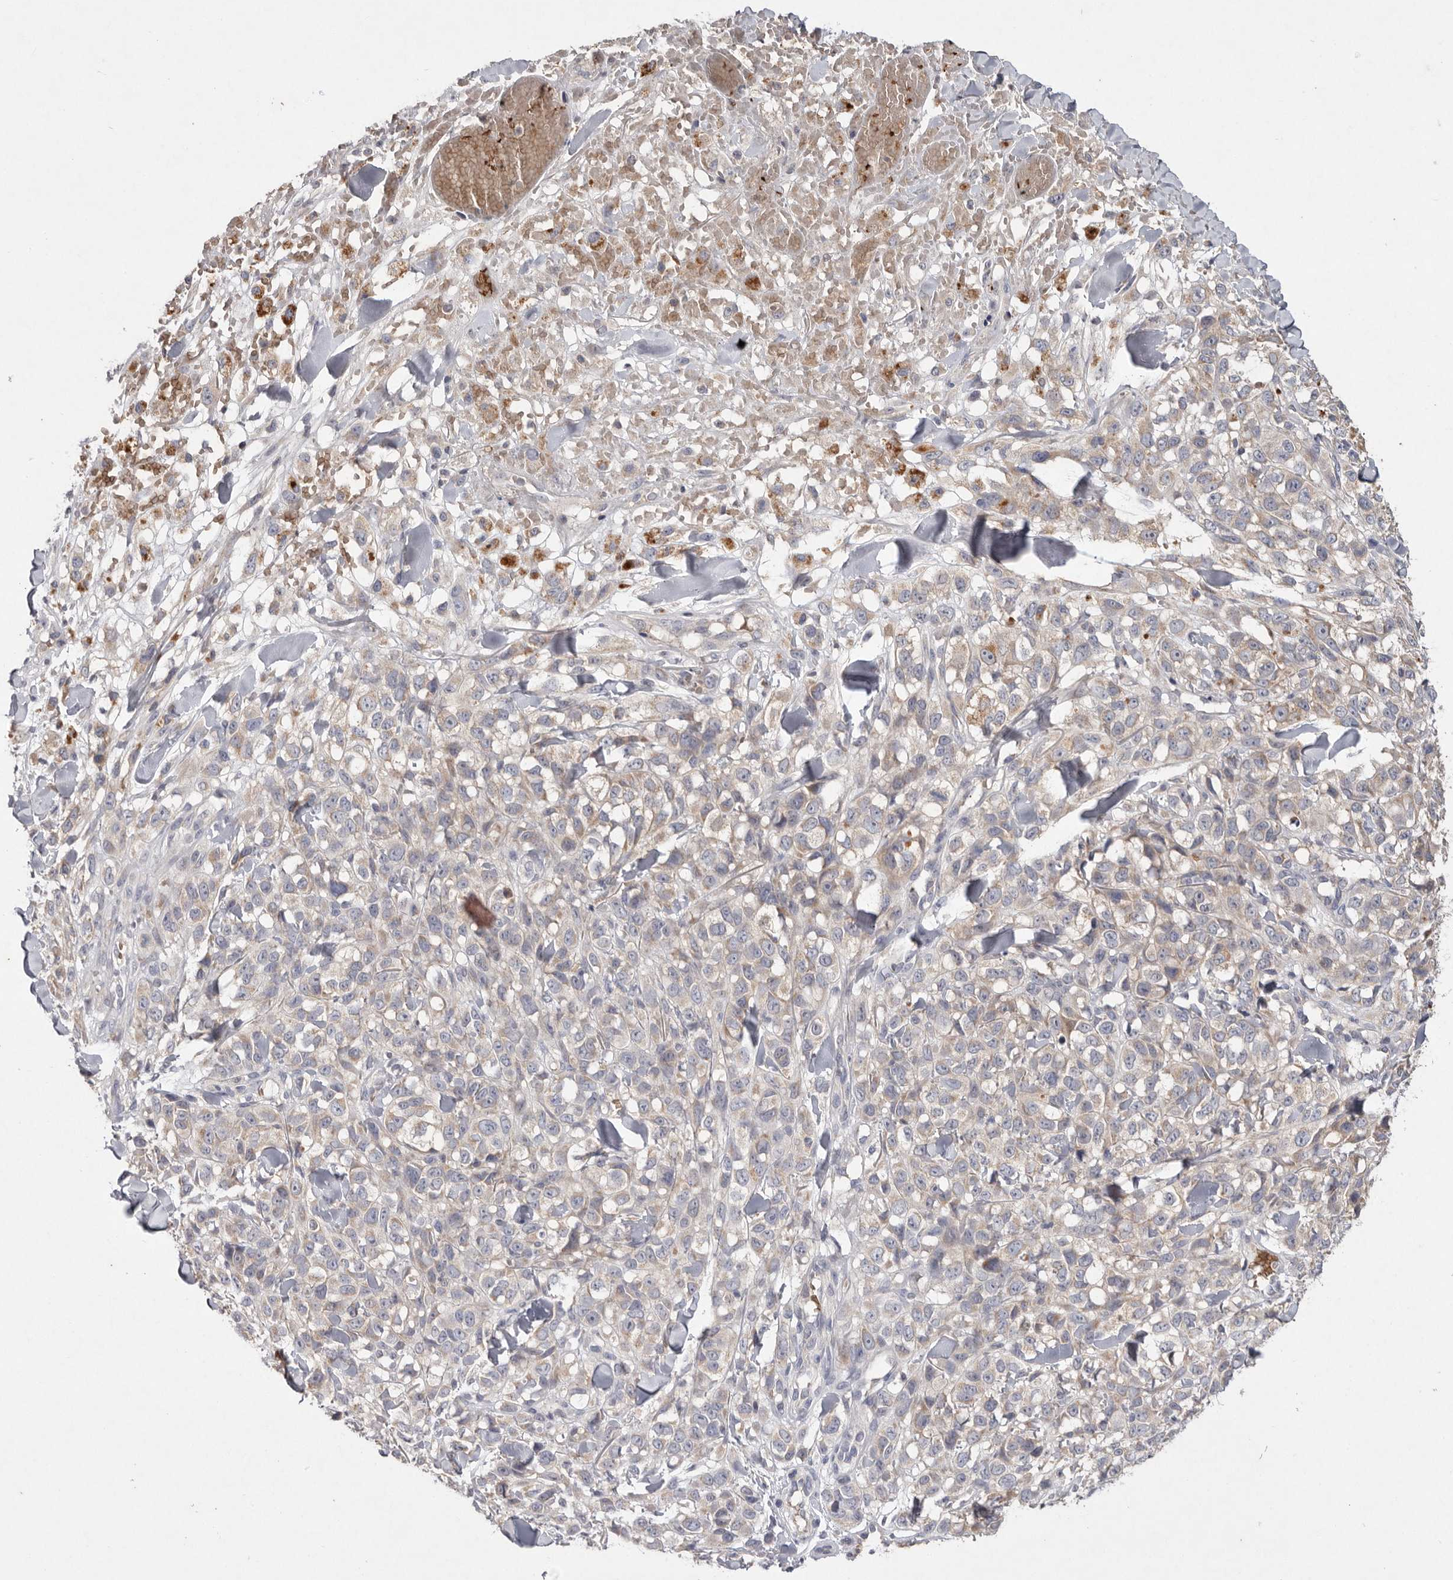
{"staining": {"intensity": "weak", "quantity": "<25%", "location": "cytoplasmic/membranous"}, "tissue": "melanoma", "cell_type": "Tumor cells", "image_type": "cancer", "snomed": [{"axis": "morphology", "description": "Malignant melanoma, Metastatic site"}, {"axis": "topography", "description": "Skin"}], "caption": "Immunohistochemical staining of human malignant melanoma (metastatic site) shows no significant staining in tumor cells.", "gene": "TNFSF14", "patient": {"sex": "female", "age": 72}}